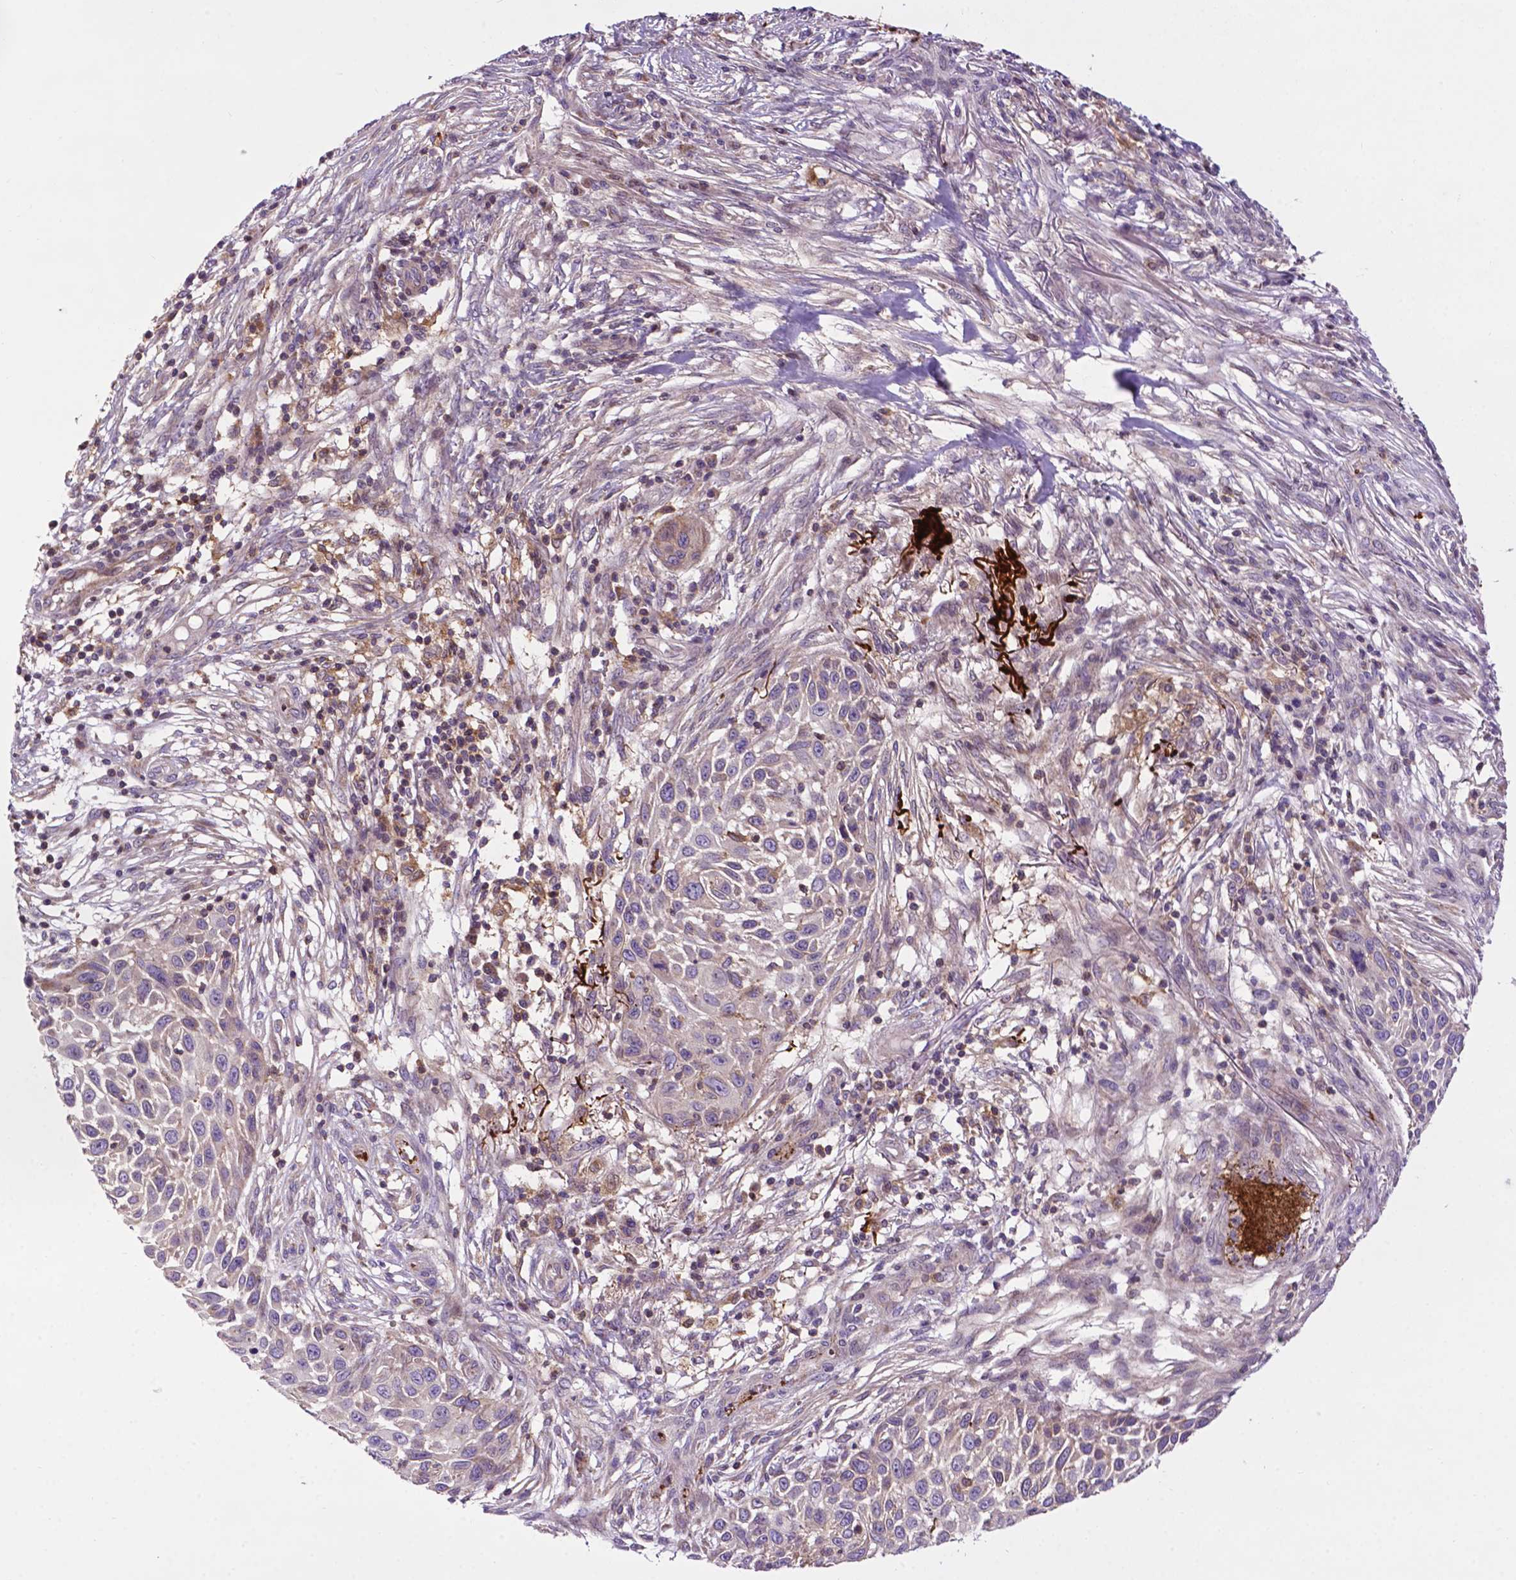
{"staining": {"intensity": "weak", "quantity": "<25%", "location": "cytoplasmic/membranous"}, "tissue": "skin cancer", "cell_type": "Tumor cells", "image_type": "cancer", "snomed": [{"axis": "morphology", "description": "Squamous cell carcinoma, NOS"}, {"axis": "topography", "description": "Skin"}], "caption": "There is no significant positivity in tumor cells of skin cancer (squamous cell carcinoma). The staining was performed using DAB (3,3'-diaminobenzidine) to visualize the protein expression in brown, while the nuclei were stained in blue with hematoxylin (Magnification: 20x).", "gene": "SPNS2", "patient": {"sex": "male", "age": 92}}